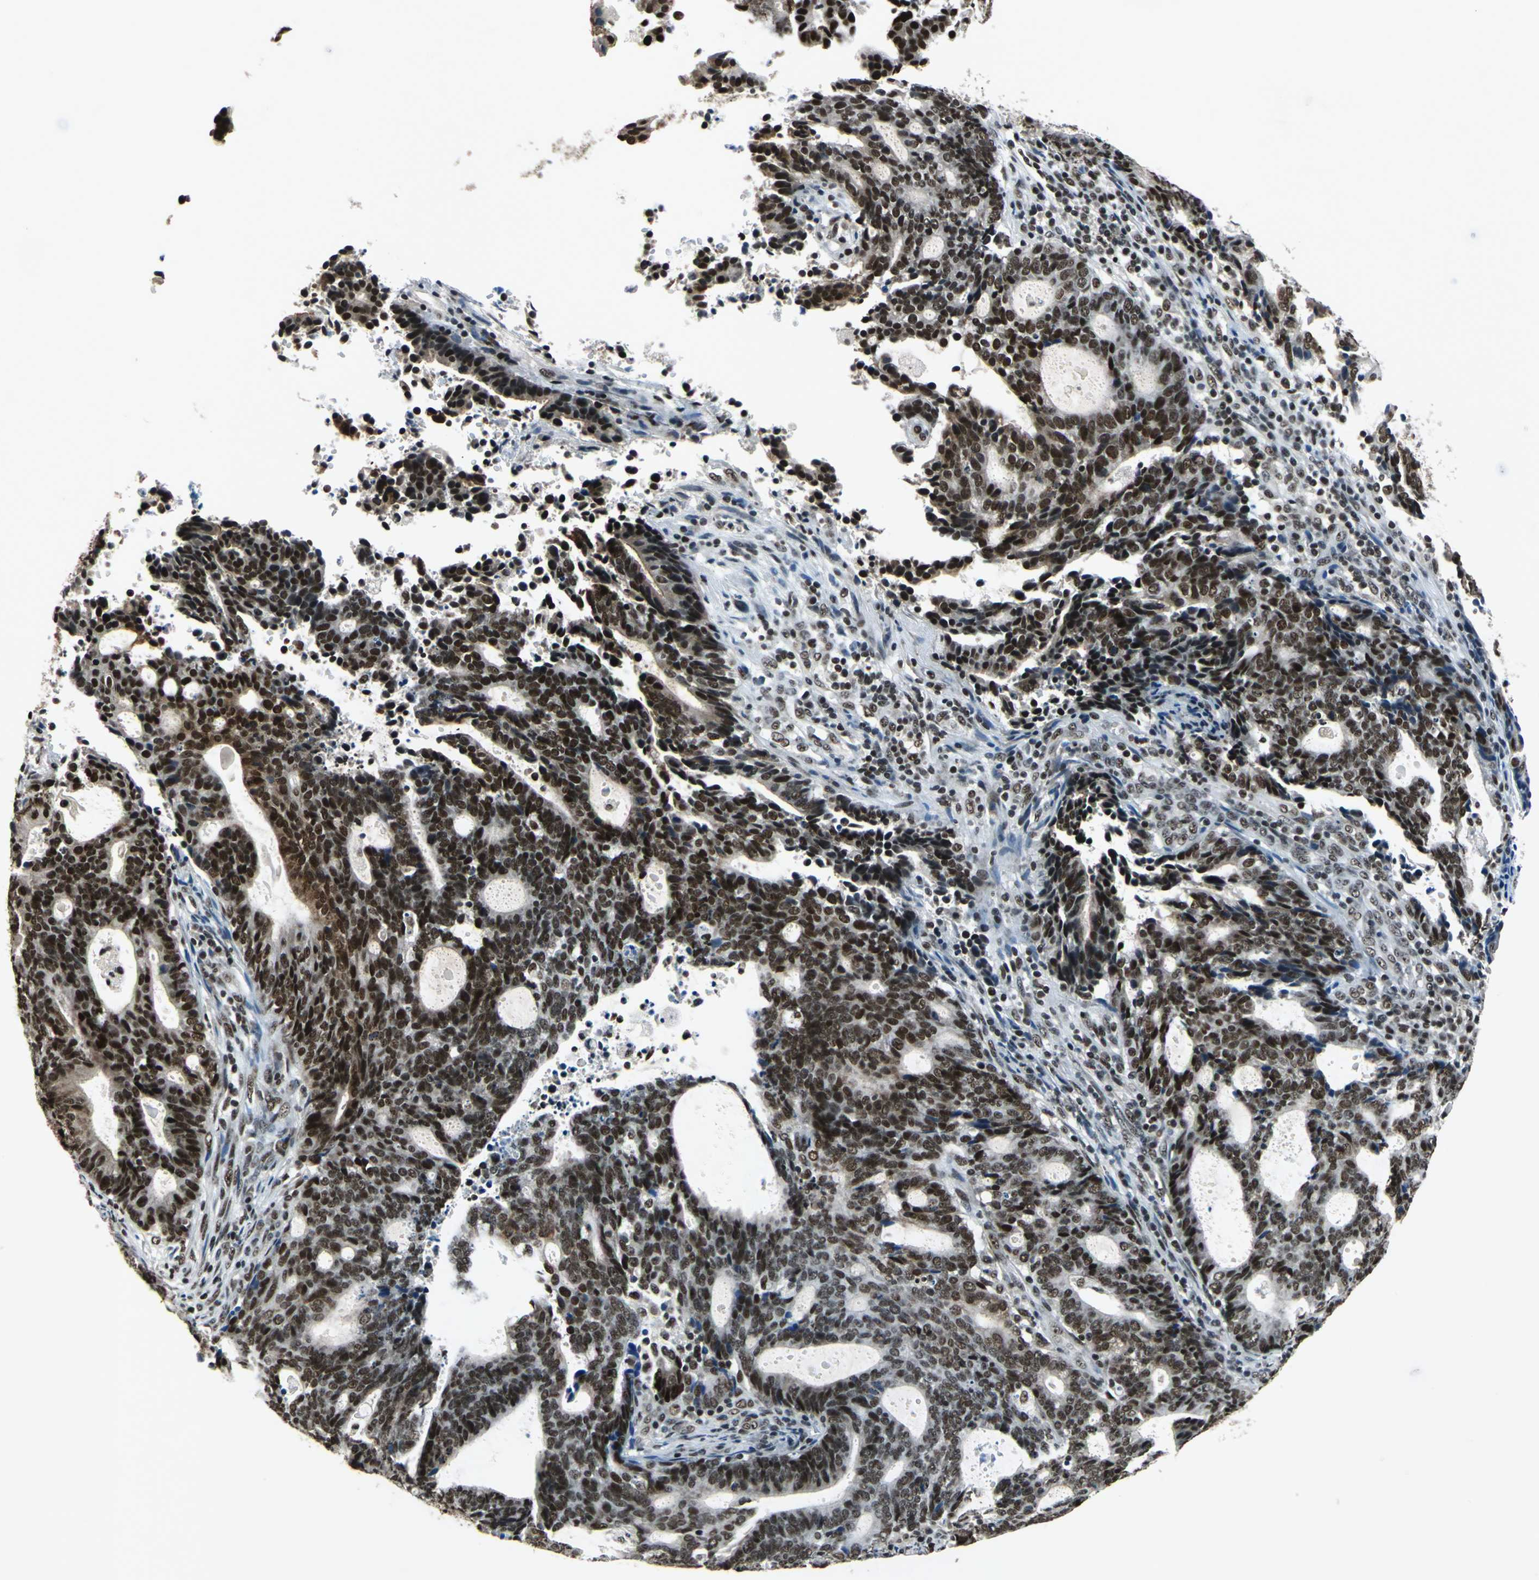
{"staining": {"intensity": "strong", "quantity": ">75%", "location": "nuclear"}, "tissue": "endometrial cancer", "cell_type": "Tumor cells", "image_type": "cancer", "snomed": [{"axis": "morphology", "description": "Adenocarcinoma, NOS"}, {"axis": "topography", "description": "Uterus"}], "caption": "Endometrial cancer (adenocarcinoma) stained with a protein marker exhibits strong staining in tumor cells.", "gene": "BCLAF1", "patient": {"sex": "female", "age": 83}}